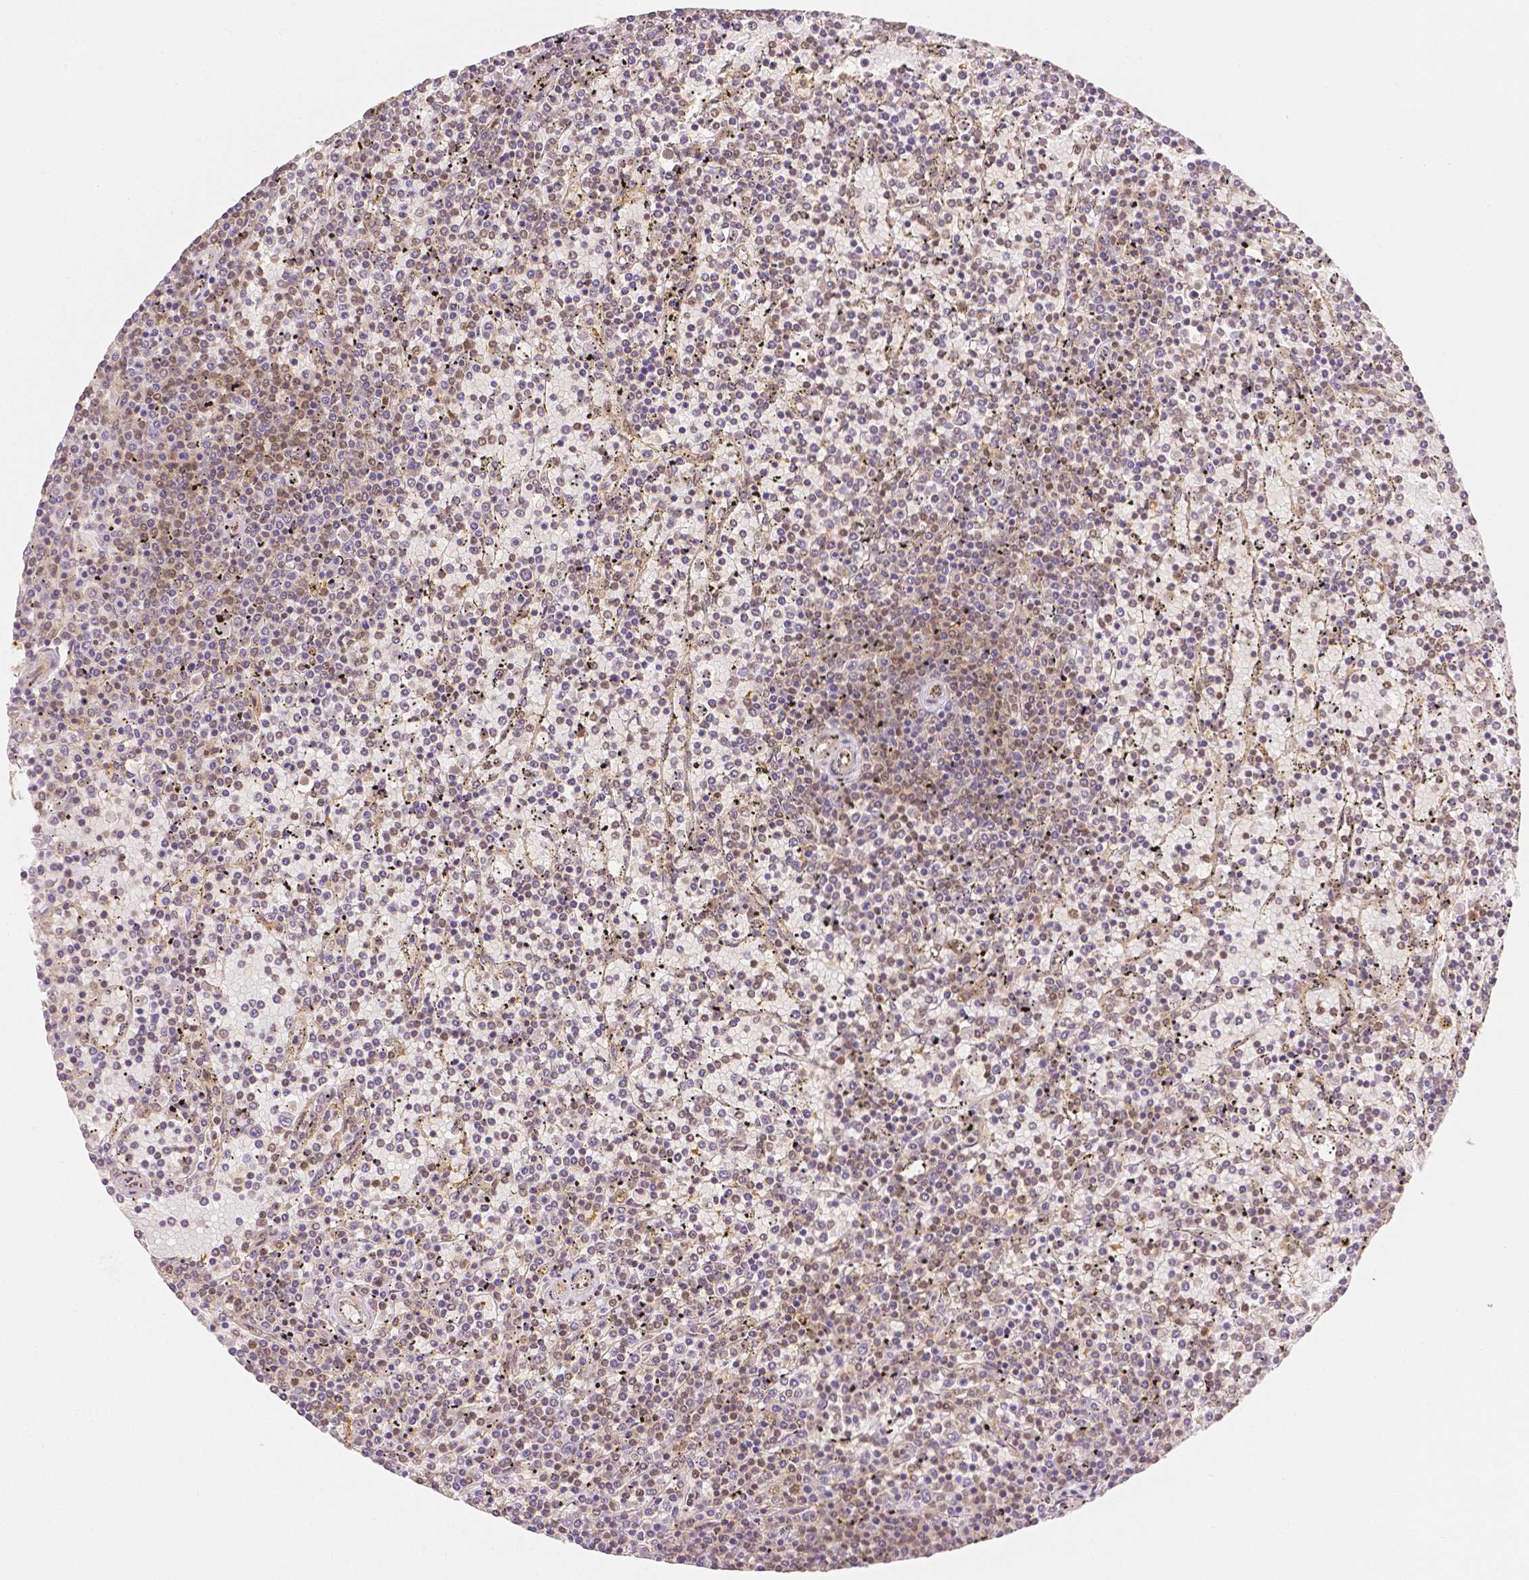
{"staining": {"intensity": "moderate", "quantity": "<25%", "location": "nuclear"}, "tissue": "lymphoma", "cell_type": "Tumor cells", "image_type": "cancer", "snomed": [{"axis": "morphology", "description": "Malignant lymphoma, non-Hodgkin's type, Low grade"}, {"axis": "topography", "description": "Spleen"}], "caption": "Lymphoma stained with a brown dye shows moderate nuclear positive positivity in approximately <25% of tumor cells.", "gene": "RHOT1", "patient": {"sex": "female", "age": 77}}